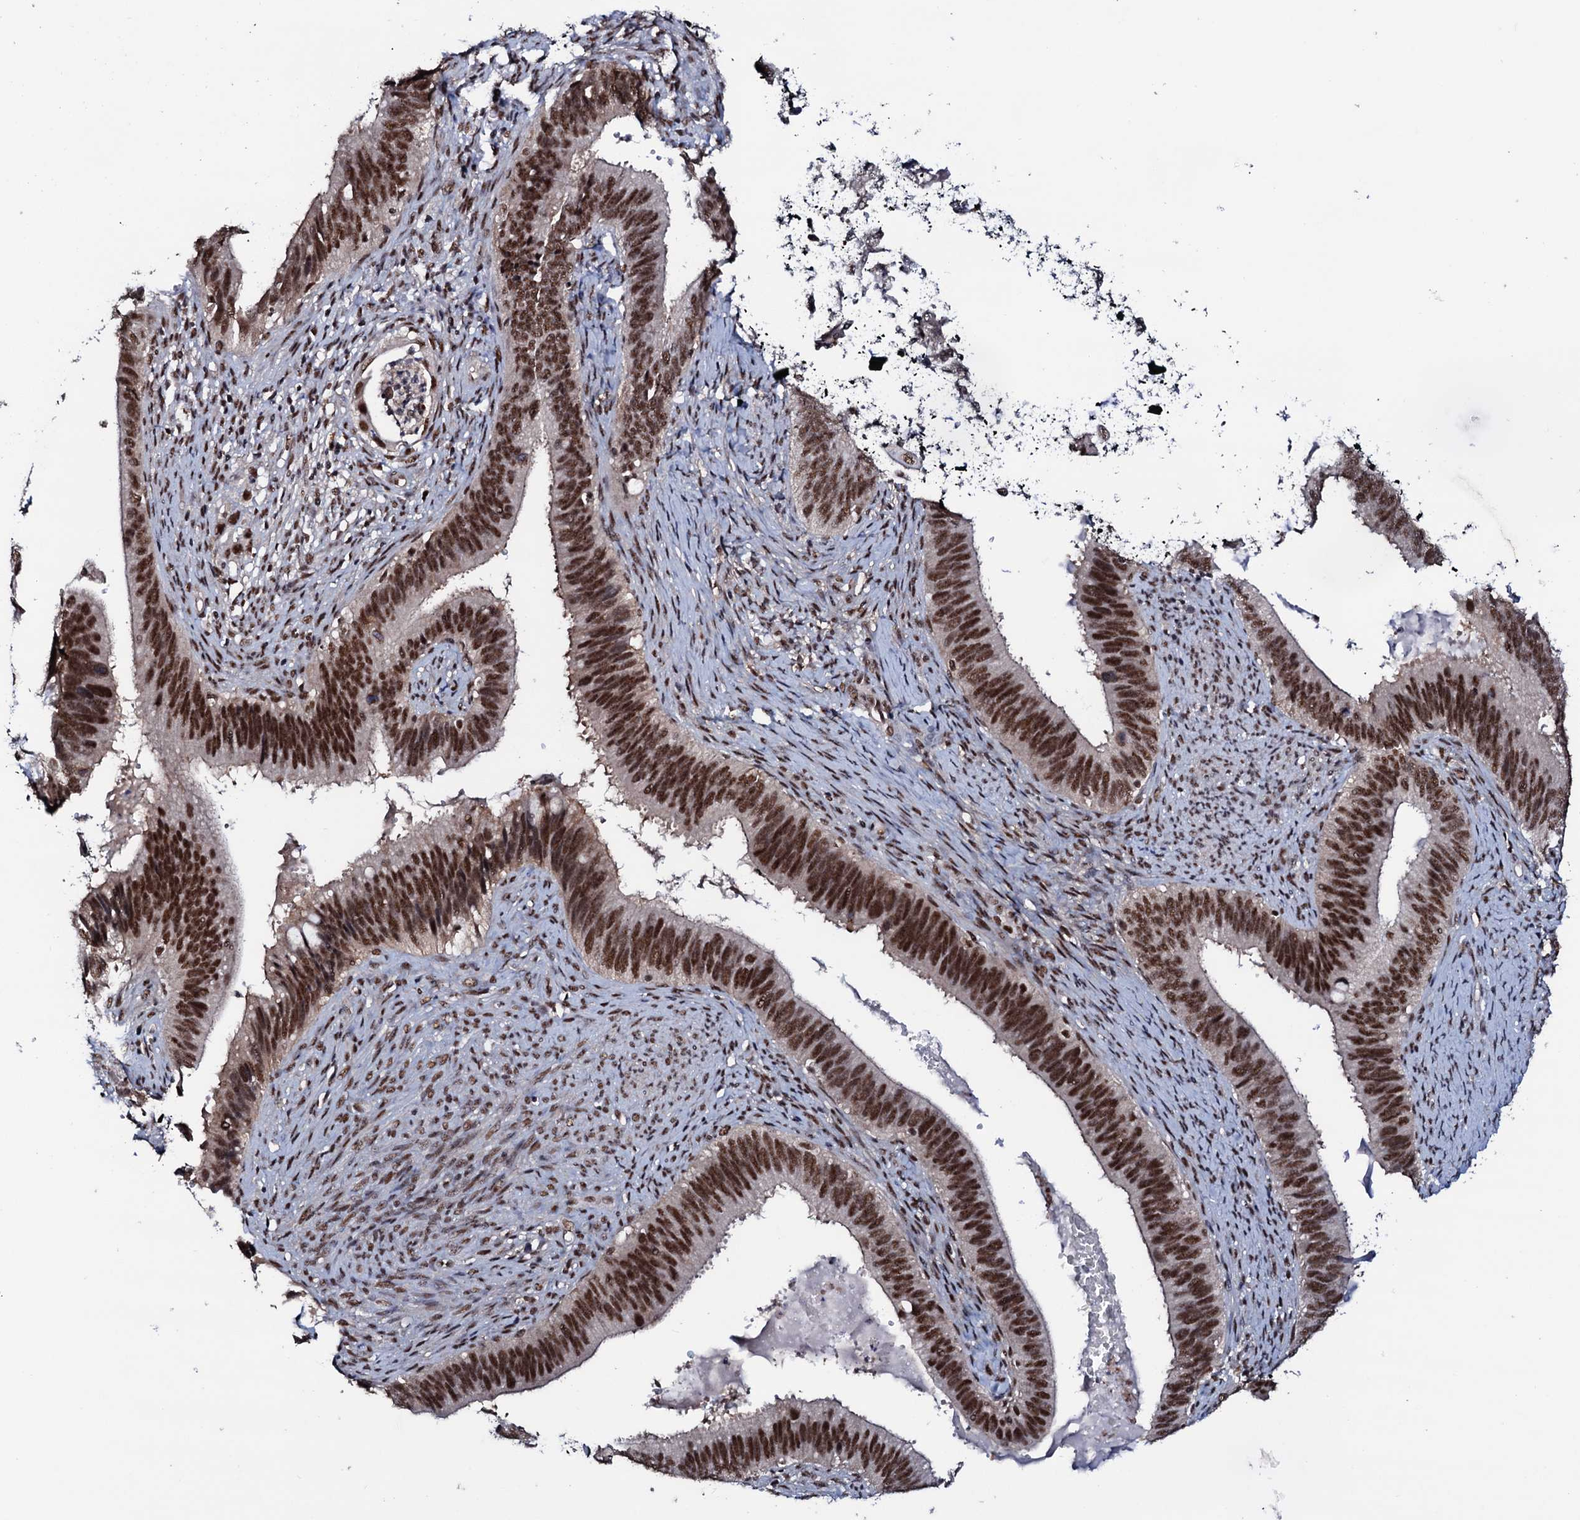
{"staining": {"intensity": "strong", "quantity": ">75%", "location": "nuclear"}, "tissue": "cervical cancer", "cell_type": "Tumor cells", "image_type": "cancer", "snomed": [{"axis": "morphology", "description": "Adenocarcinoma, NOS"}, {"axis": "topography", "description": "Cervix"}], "caption": "An image showing strong nuclear positivity in about >75% of tumor cells in cervical cancer, as visualized by brown immunohistochemical staining.", "gene": "PRPF18", "patient": {"sex": "female", "age": 42}}